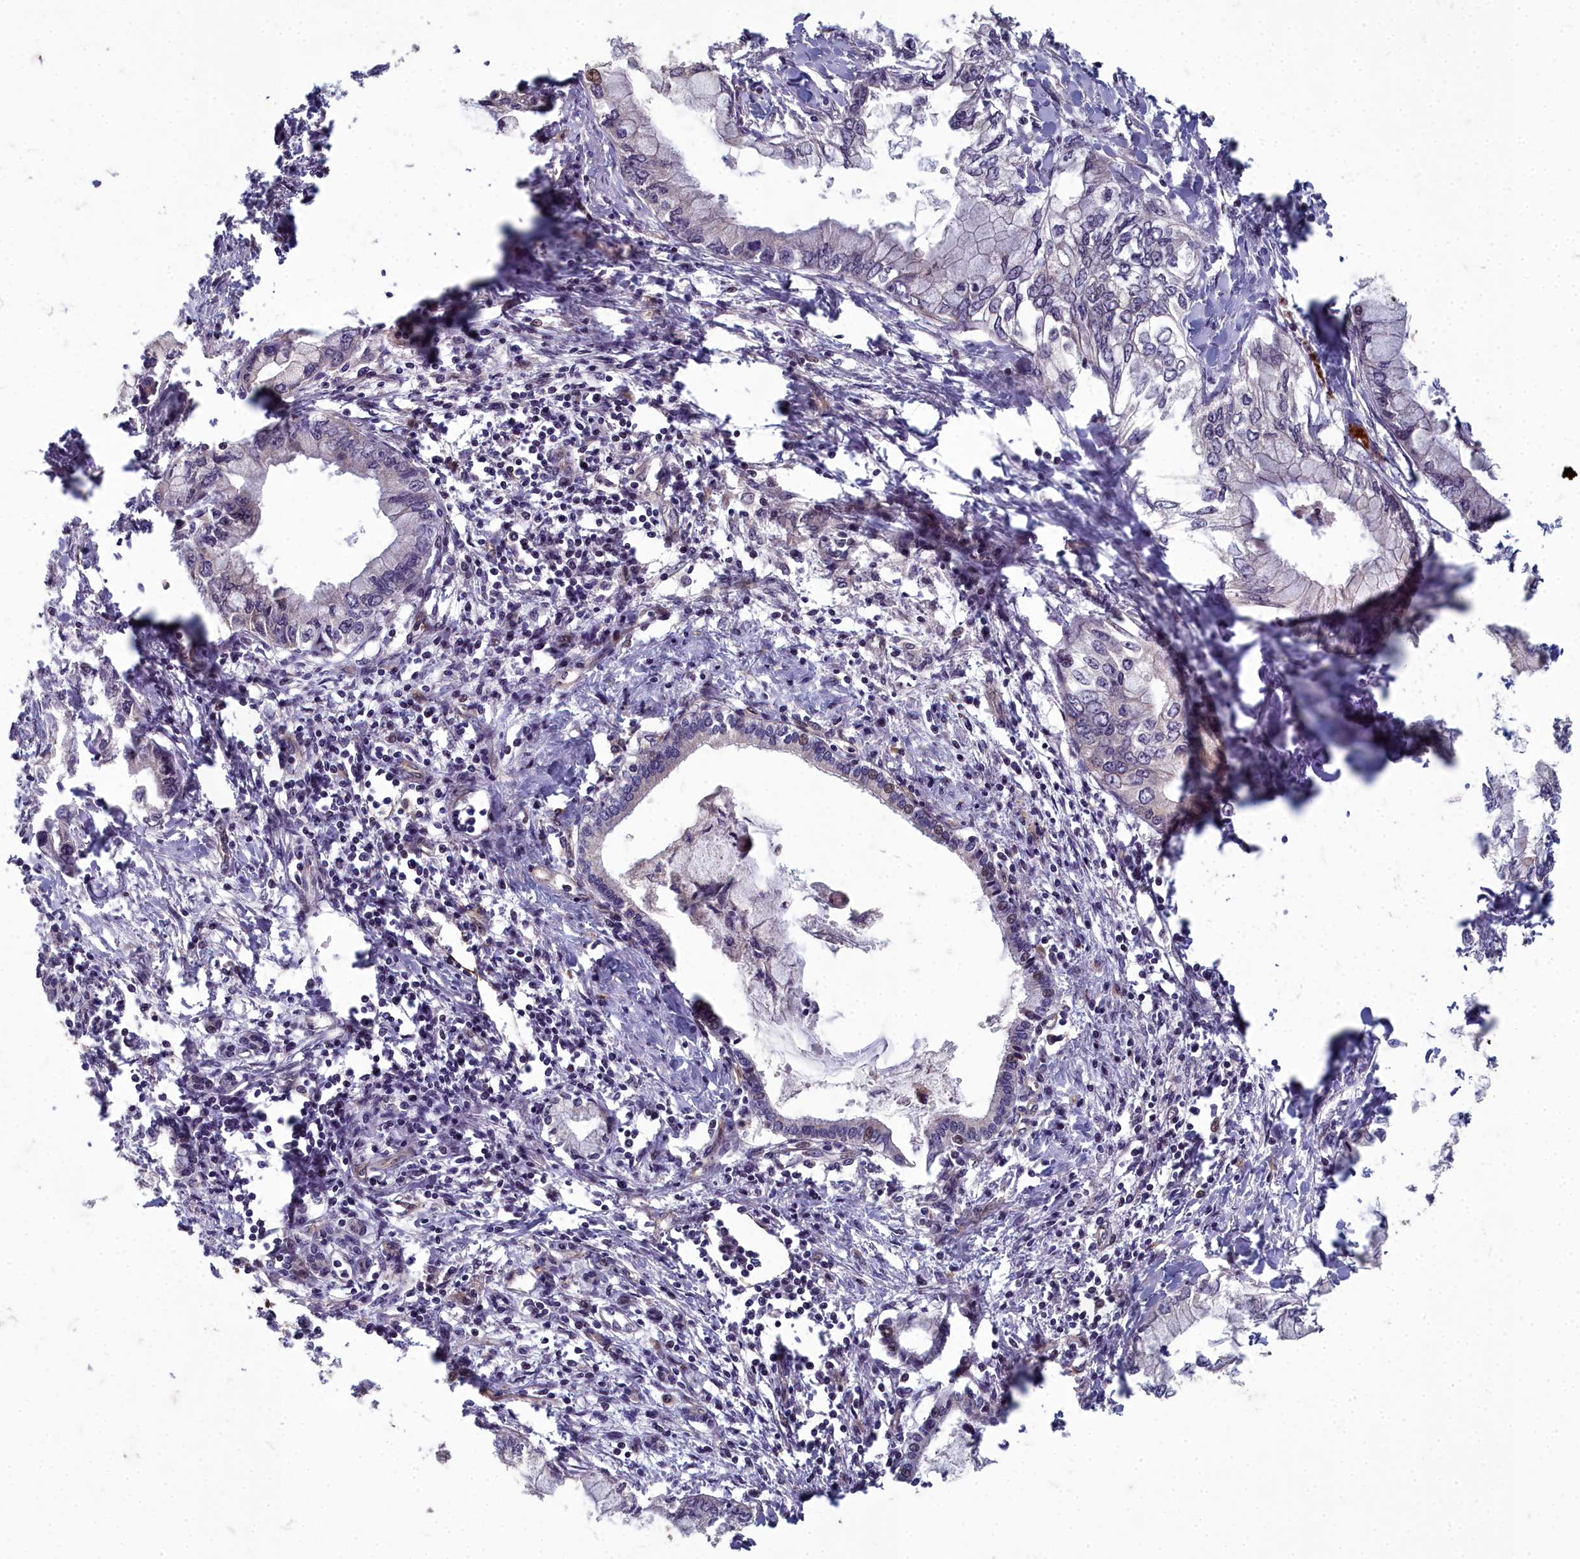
{"staining": {"intensity": "negative", "quantity": "none", "location": "none"}, "tissue": "pancreatic cancer", "cell_type": "Tumor cells", "image_type": "cancer", "snomed": [{"axis": "morphology", "description": "Adenocarcinoma, NOS"}, {"axis": "topography", "description": "Pancreas"}], "caption": "This is a micrograph of IHC staining of pancreatic cancer, which shows no staining in tumor cells.", "gene": "TSPYL4", "patient": {"sex": "male", "age": 48}}